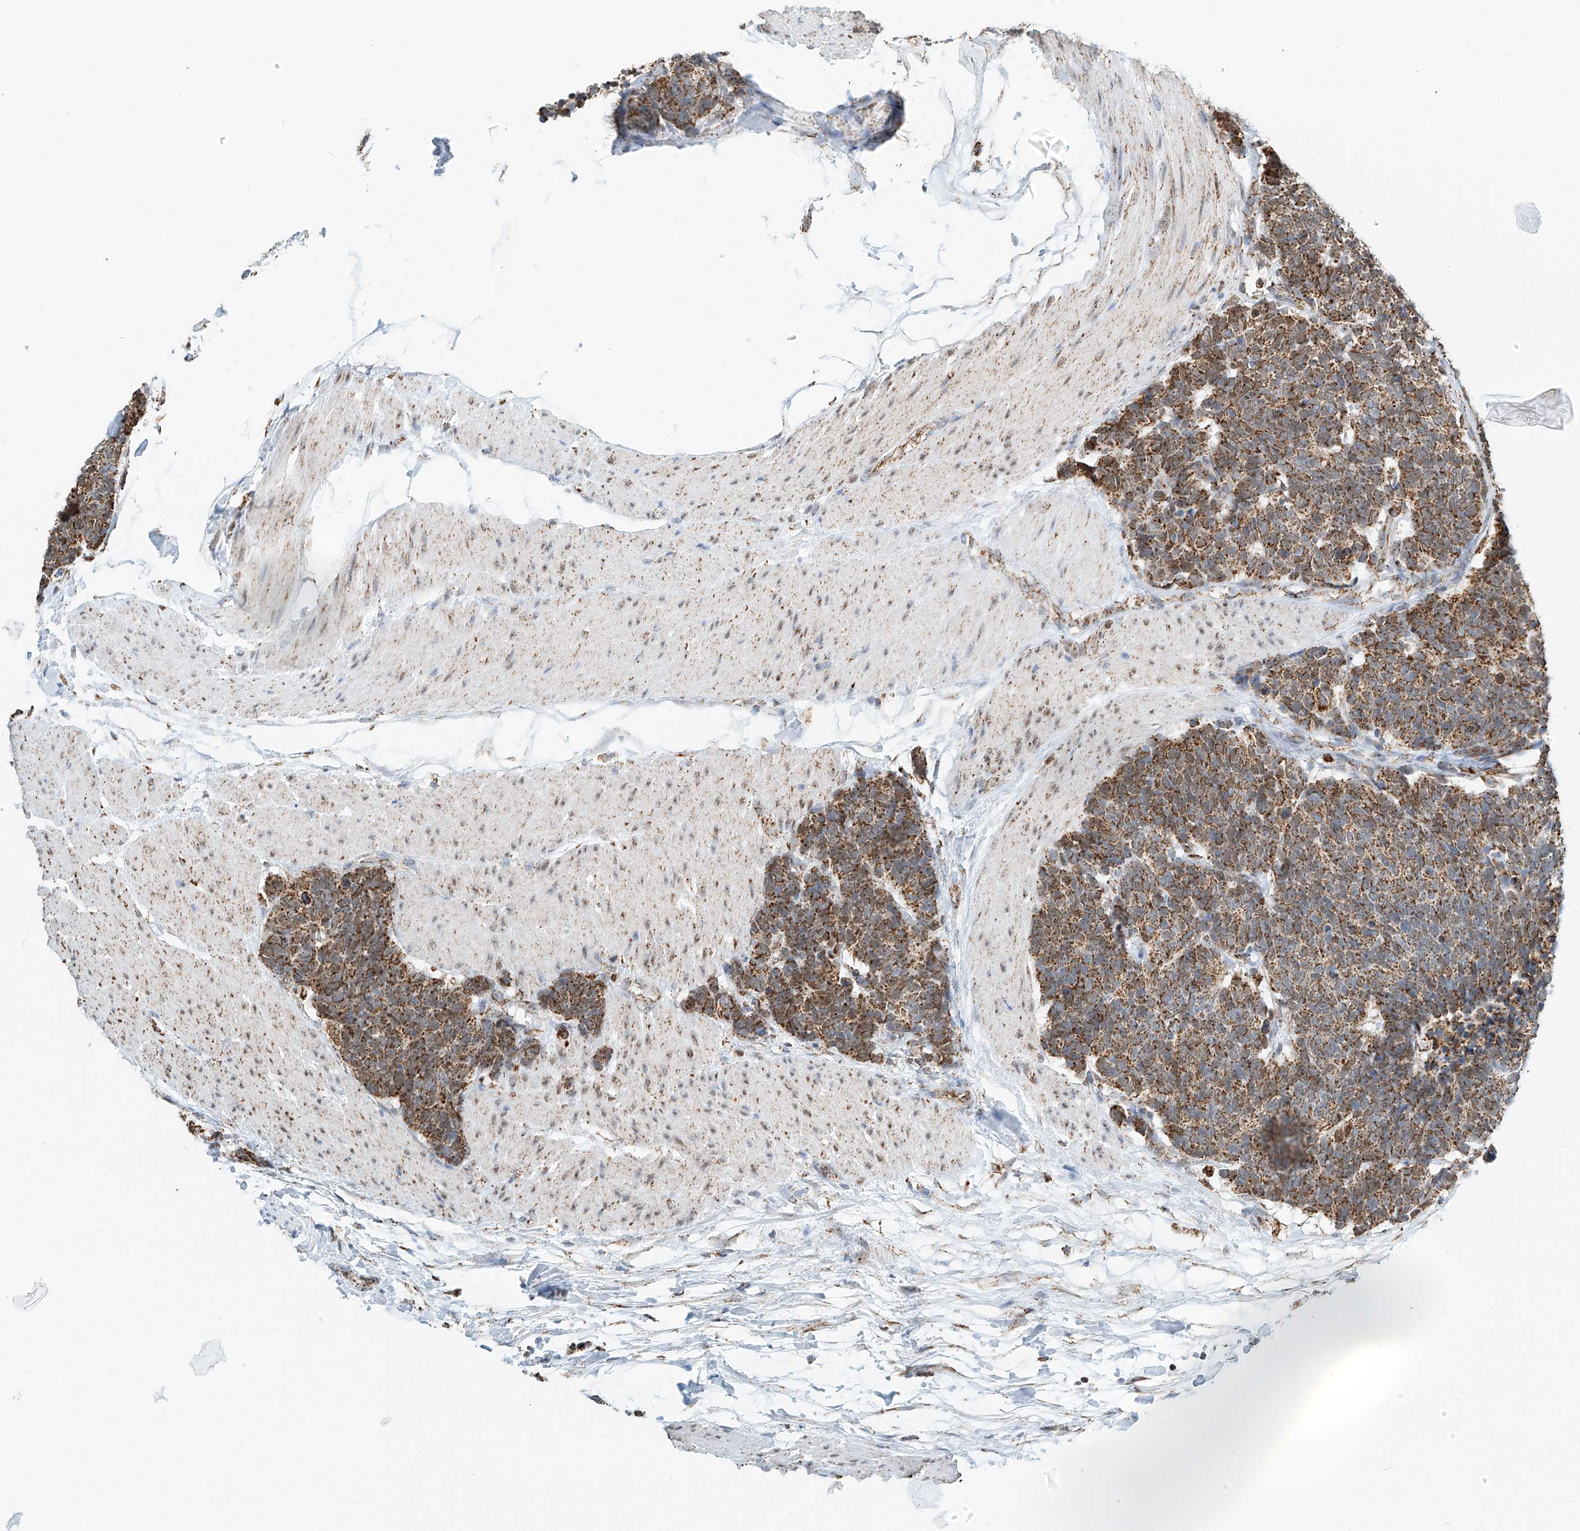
{"staining": {"intensity": "moderate", "quantity": ">75%", "location": "cytoplasmic/membranous"}, "tissue": "carcinoid", "cell_type": "Tumor cells", "image_type": "cancer", "snomed": [{"axis": "morphology", "description": "Carcinoma, NOS"}, {"axis": "morphology", "description": "Carcinoid, malignant, NOS"}, {"axis": "topography", "description": "Urinary bladder"}], "caption": "Moderate cytoplasmic/membranous expression is appreciated in approximately >75% of tumor cells in carcinoid (malignant).", "gene": "PPA2", "patient": {"sex": "male", "age": 57}}